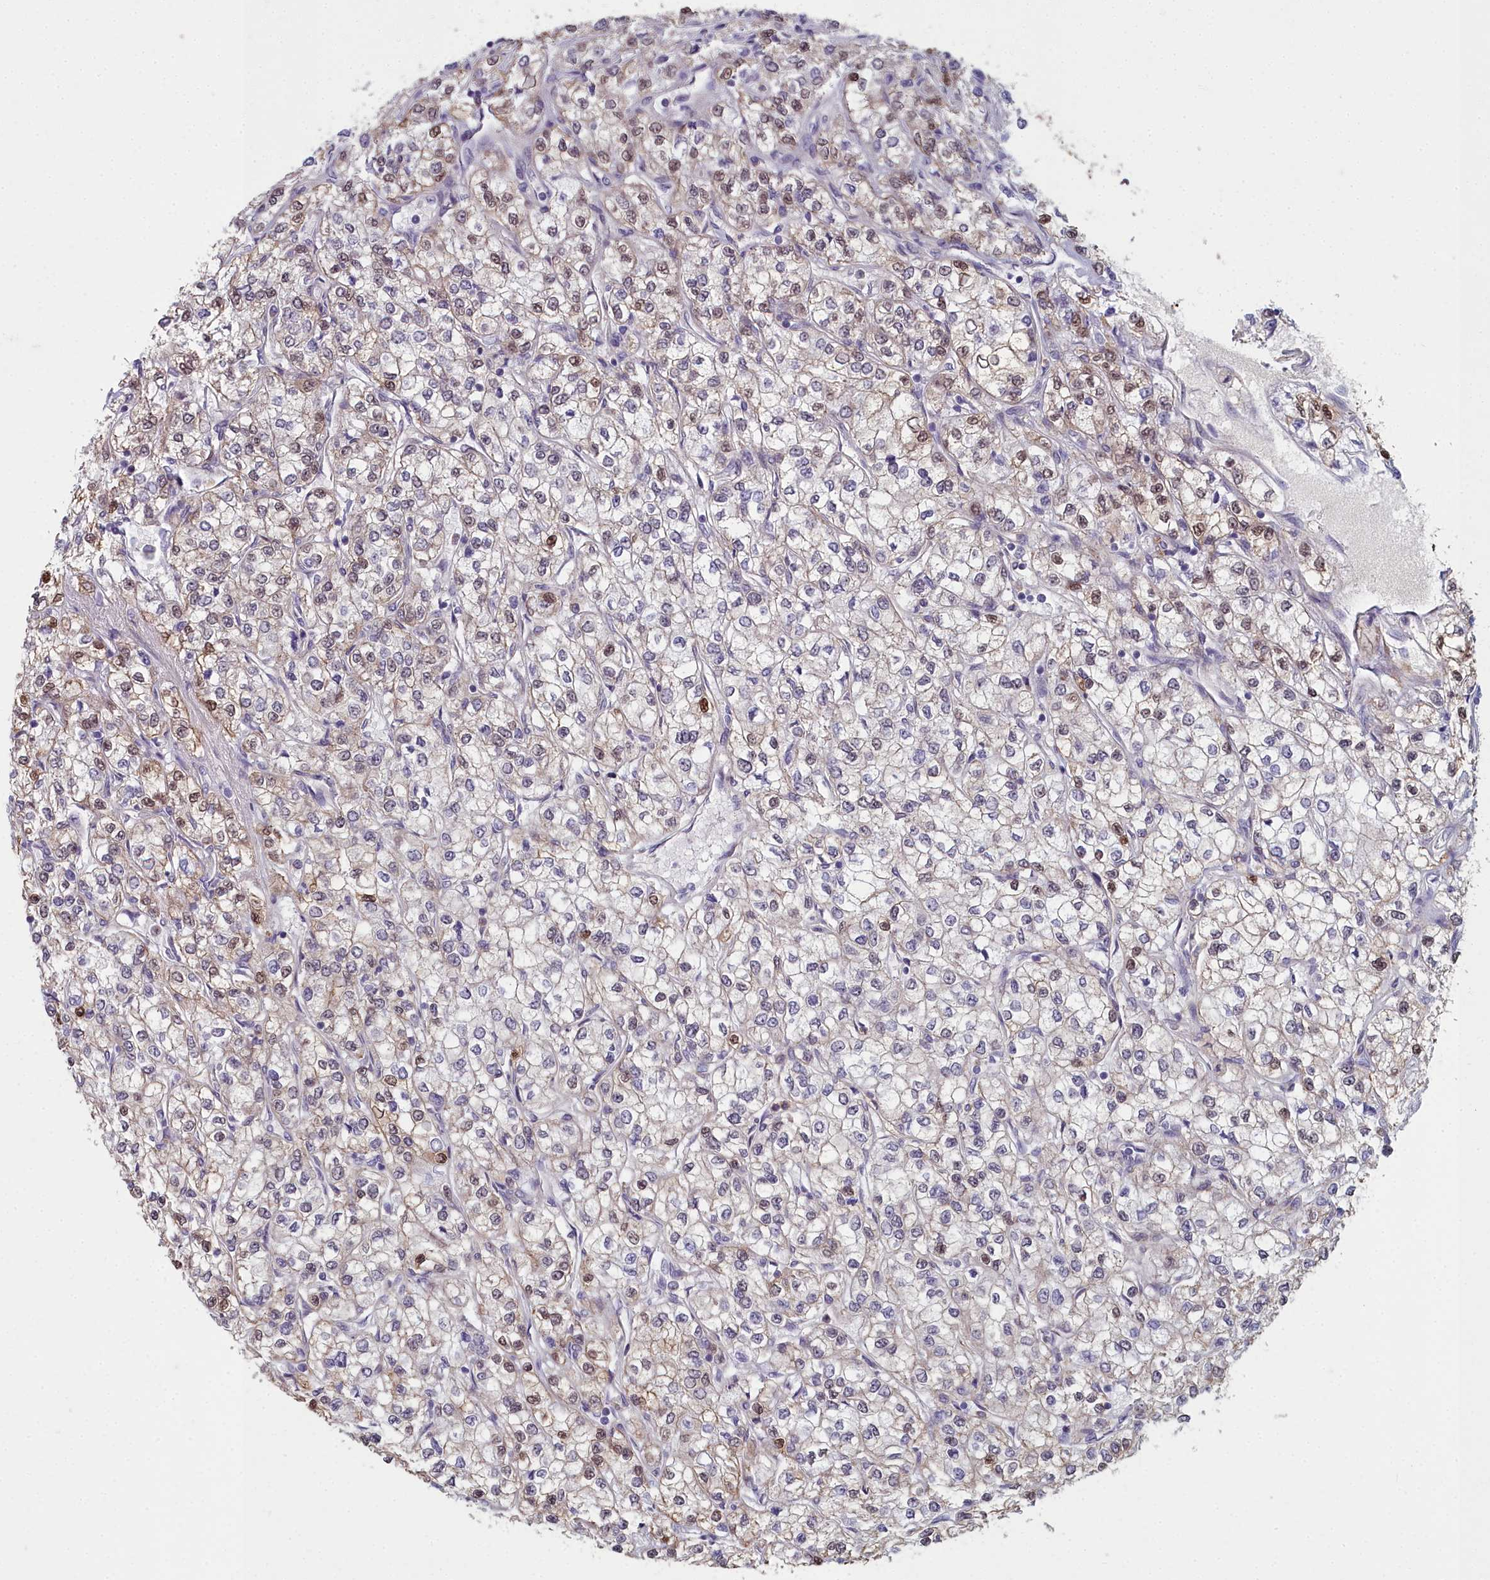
{"staining": {"intensity": "moderate", "quantity": "<25%", "location": "nuclear"}, "tissue": "renal cancer", "cell_type": "Tumor cells", "image_type": "cancer", "snomed": [{"axis": "morphology", "description": "Adenocarcinoma, NOS"}, {"axis": "topography", "description": "Kidney"}], "caption": "IHC micrograph of neoplastic tissue: human adenocarcinoma (renal) stained using immunohistochemistry exhibits low levels of moderate protein expression localized specifically in the nuclear of tumor cells, appearing as a nuclear brown color.", "gene": "ZNF626", "patient": {"sex": "male", "age": 80}}